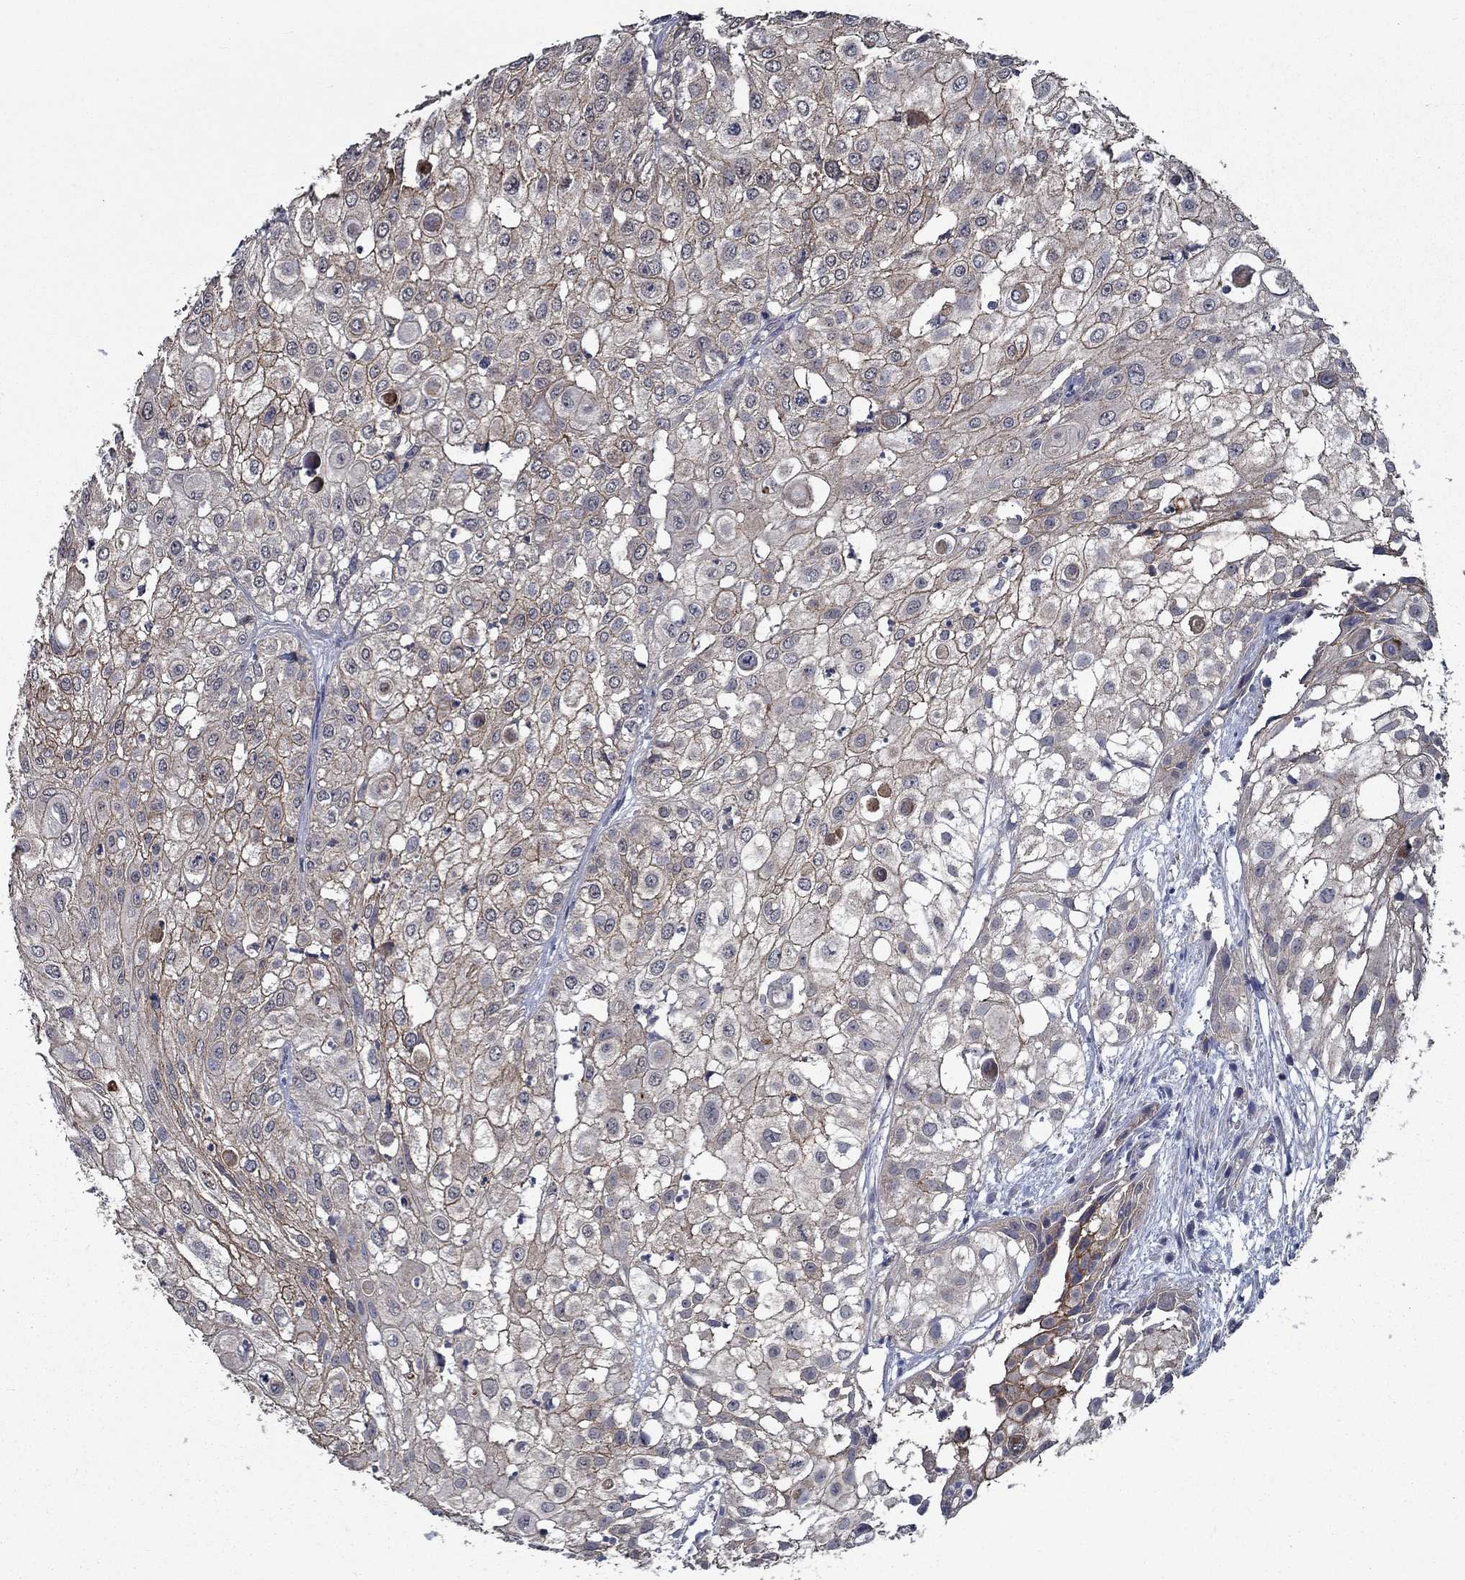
{"staining": {"intensity": "moderate", "quantity": "<25%", "location": "cytoplasmic/membranous"}, "tissue": "urothelial cancer", "cell_type": "Tumor cells", "image_type": "cancer", "snomed": [{"axis": "morphology", "description": "Urothelial carcinoma, High grade"}, {"axis": "topography", "description": "Urinary bladder"}], "caption": "The micrograph reveals staining of urothelial cancer, revealing moderate cytoplasmic/membranous protein staining (brown color) within tumor cells.", "gene": "SLC44A1", "patient": {"sex": "female", "age": 79}}